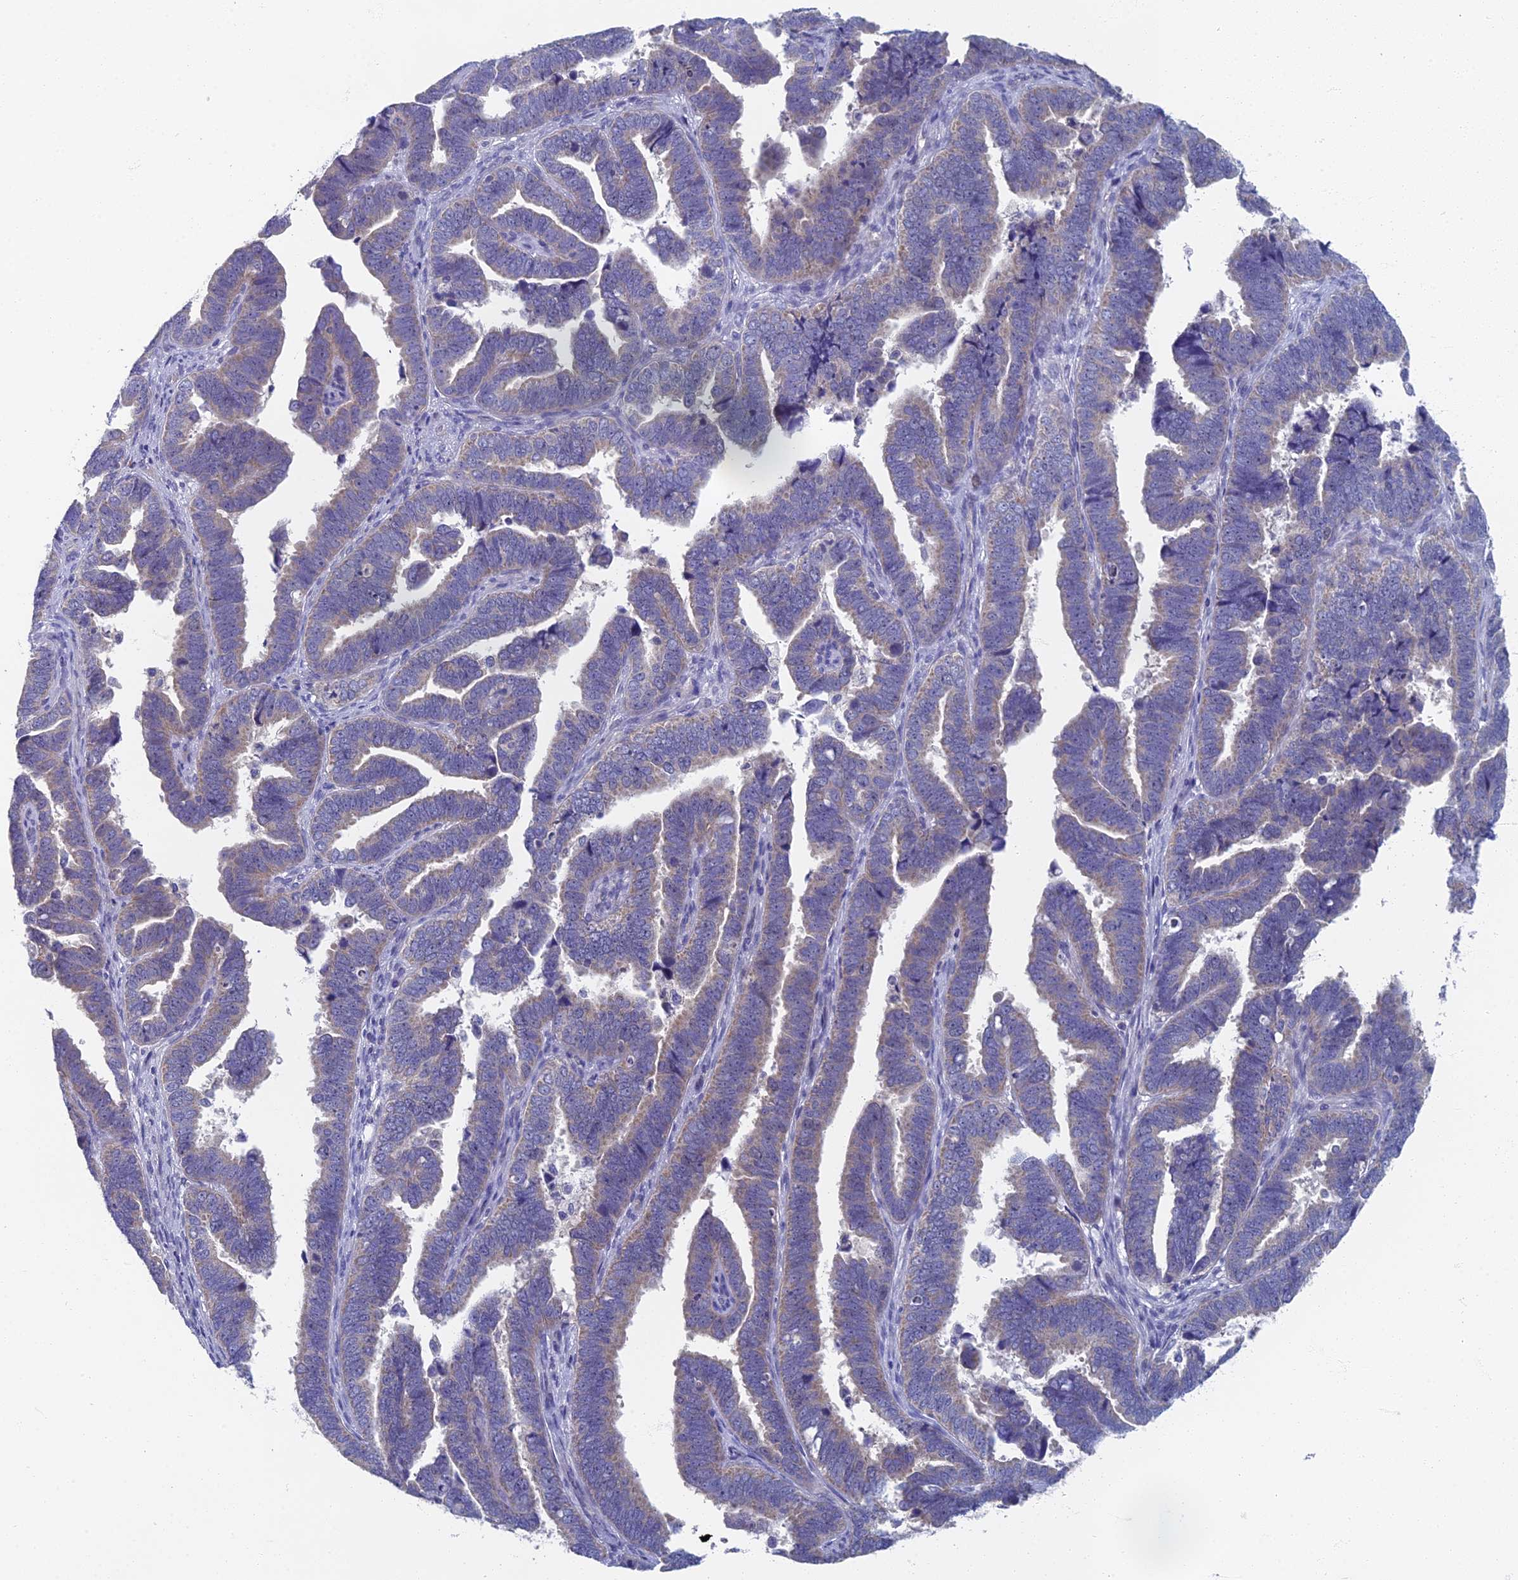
{"staining": {"intensity": "weak", "quantity": "25%-75%", "location": "cytoplasmic/membranous"}, "tissue": "endometrial cancer", "cell_type": "Tumor cells", "image_type": "cancer", "snomed": [{"axis": "morphology", "description": "Adenocarcinoma, NOS"}, {"axis": "topography", "description": "Endometrium"}], "caption": "Weak cytoplasmic/membranous positivity is appreciated in approximately 25%-75% of tumor cells in endometrial adenocarcinoma.", "gene": "SPIN4", "patient": {"sex": "female", "age": 75}}